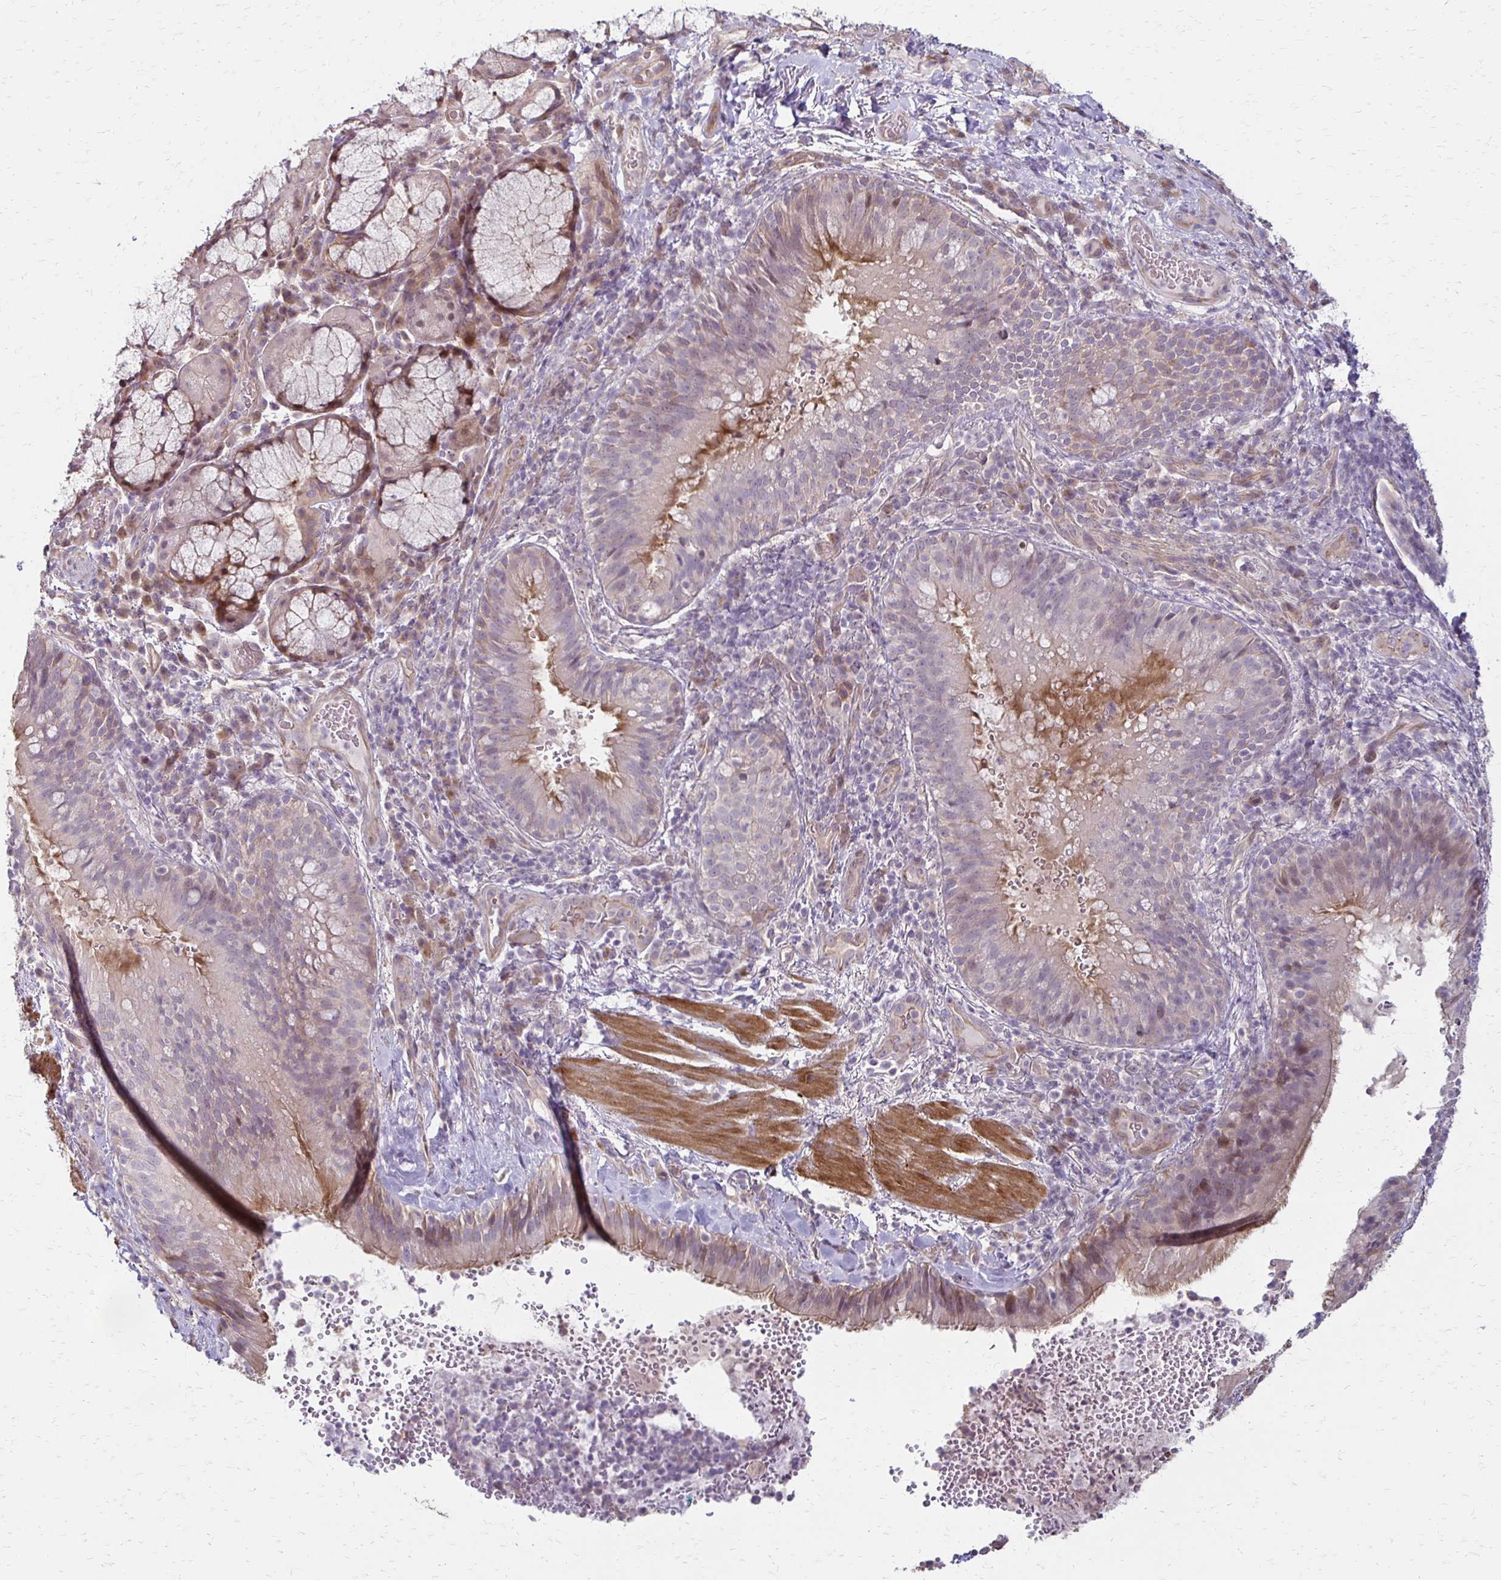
{"staining": {"intensity": "weak", "quantity": "<25%", "location": "cytoplasmic/membranous"}, "tissue": "bronchus", "cell_type": "Respiratory epithelial cells", "image_type": "normal", "snomed": [{"axis": "morphology", "description": "Normal tissue, NOS"}, {"axis": "topography", "description": "Lymph node"}, {"axis": "topography", "description": "Bronchus"}], "caption": "Photomicrograph shows no significant protein staining in respiratory epithelial cells of benign bronchus. The staining is performed using DAB brown chromogen with nuclei counter-stained in using hematoxylin.", "gene": "CFL2", "patient": {"sex": "male", "age": 56}}